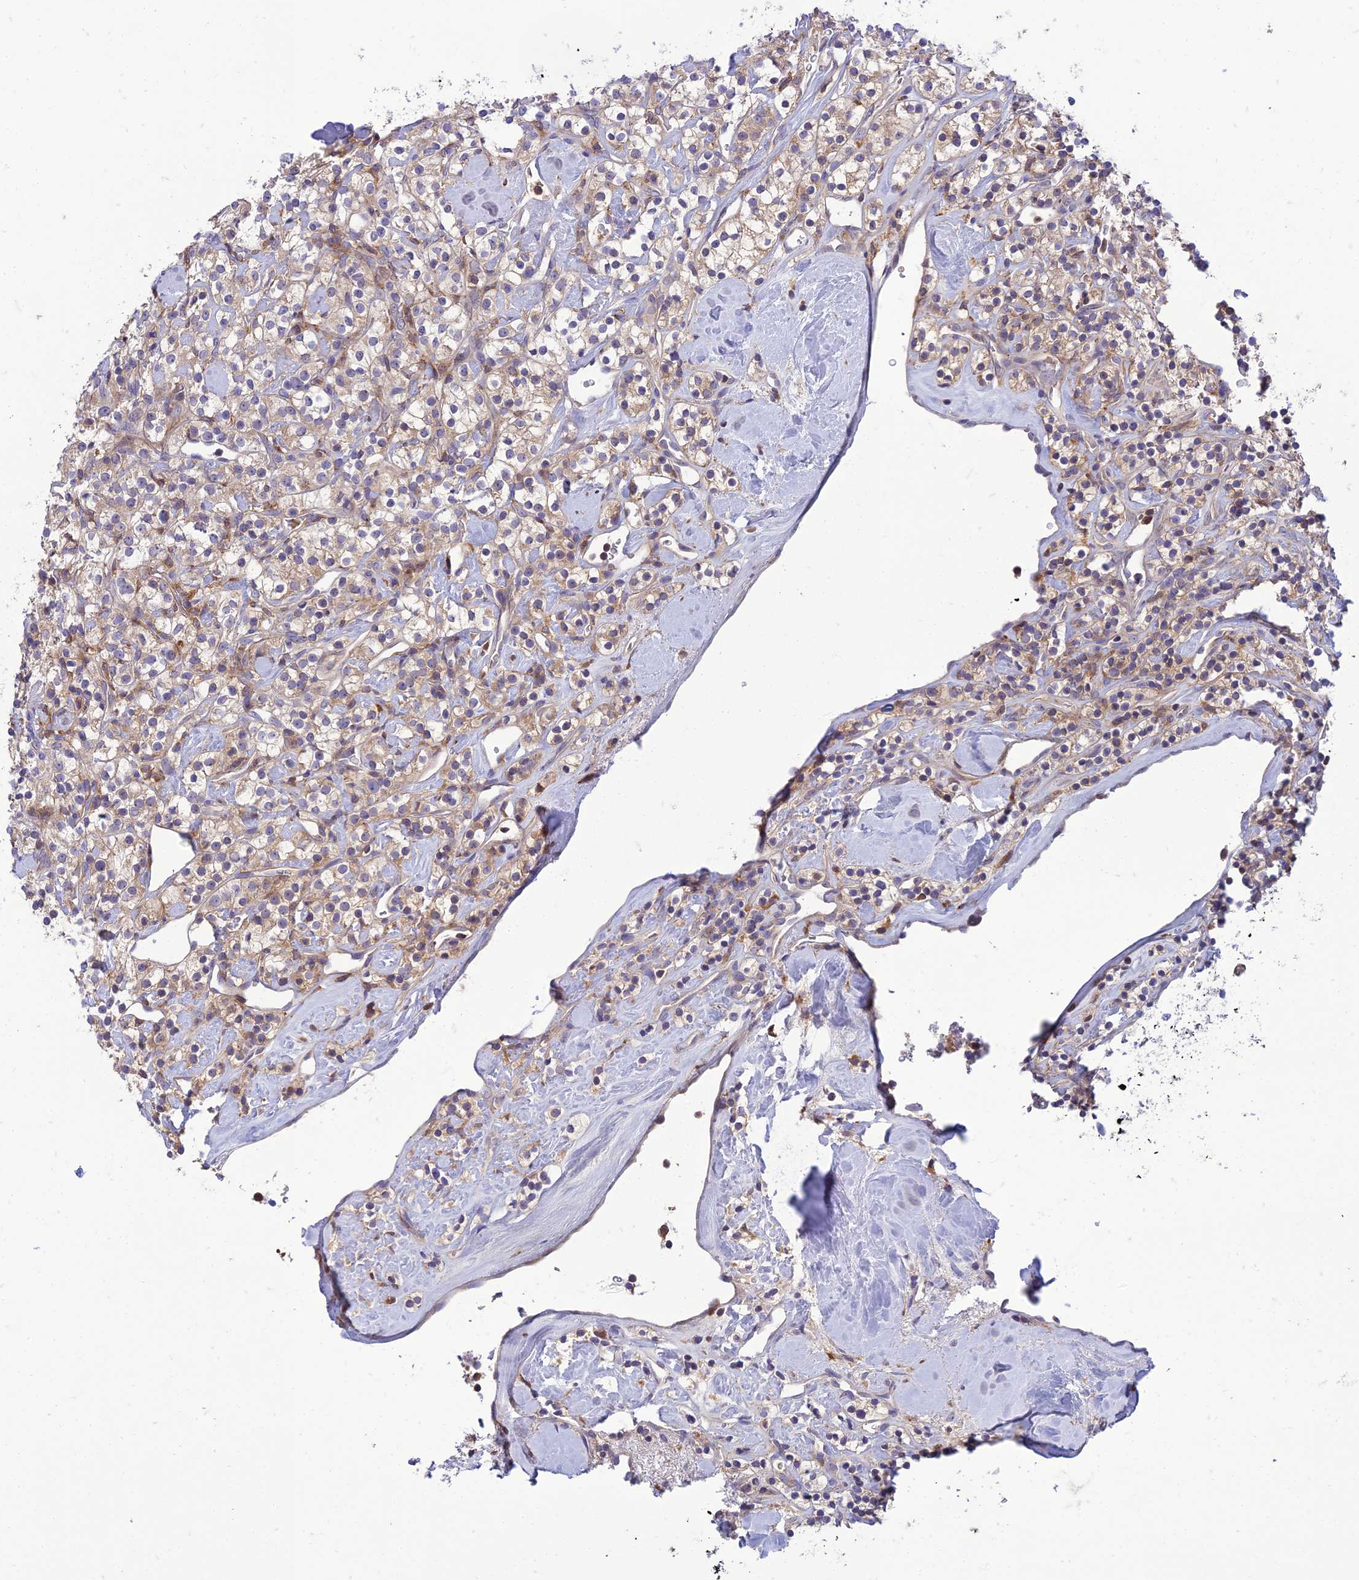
{"staining": {"intensity": "weak", "quantity": ">75%", "location": "cytoplasmic/membranous"}, "tissue": "renal cancer", "cell_type": "Tumor cells", "image_type": "cancer", "snomed": [{"axis": "morphology", "description": "Adenocarcinoma, NOS"}, {"axis": "topography", "description": "Kidney"}], "caption": "Immunohistochemical staining of human adenocarcinoma (renal) reveals weak cytoplasmic/membranous protein staining in approximately >75% of tumor cells.", "gene": "IRAK3", "patient": {"sex": "male", "age": 77}}